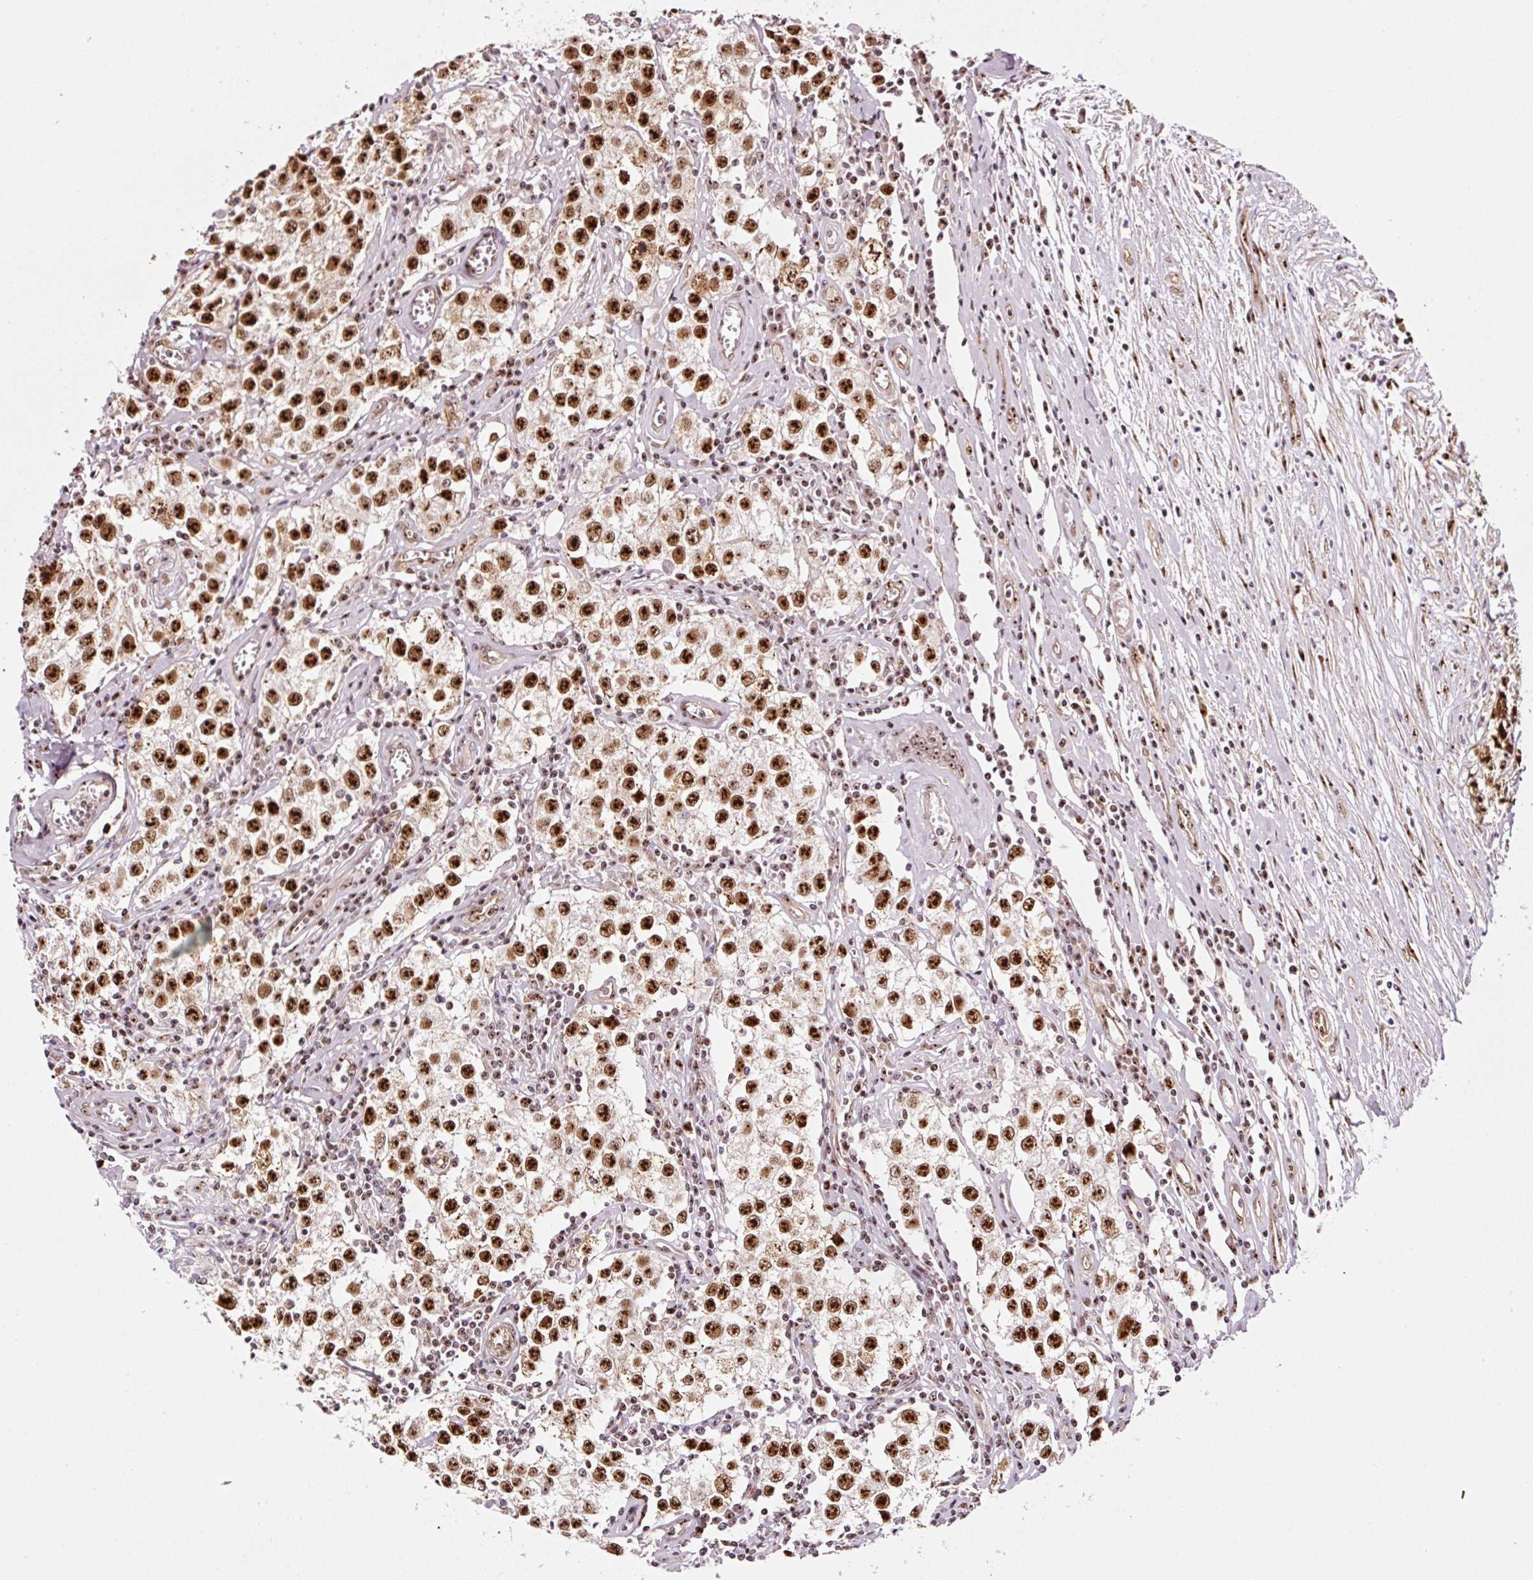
{"staining": {"intensity": "strong", "quantity": ">75%", "location": "nuclear"}, "tissue": "testis cancer", "cell_type": "Tumor cells", "image_type": "cancer", "snomed": [{"axis": "morphology", "description": "Seminoma, NOS"}, {"axis": "morphology", "description": "Carcinoma, Embryonal, NOS"}, {"axis": "topography", "description": "Testis"}], "caption": "The photomicrograph shows immunohistochemical staining of seminoma (testis). There is strong nuclear expression is identified in approximately >75% of tumor cells.", "gene": "GNL3", "patient": {"sex": "male", "age": 43}}